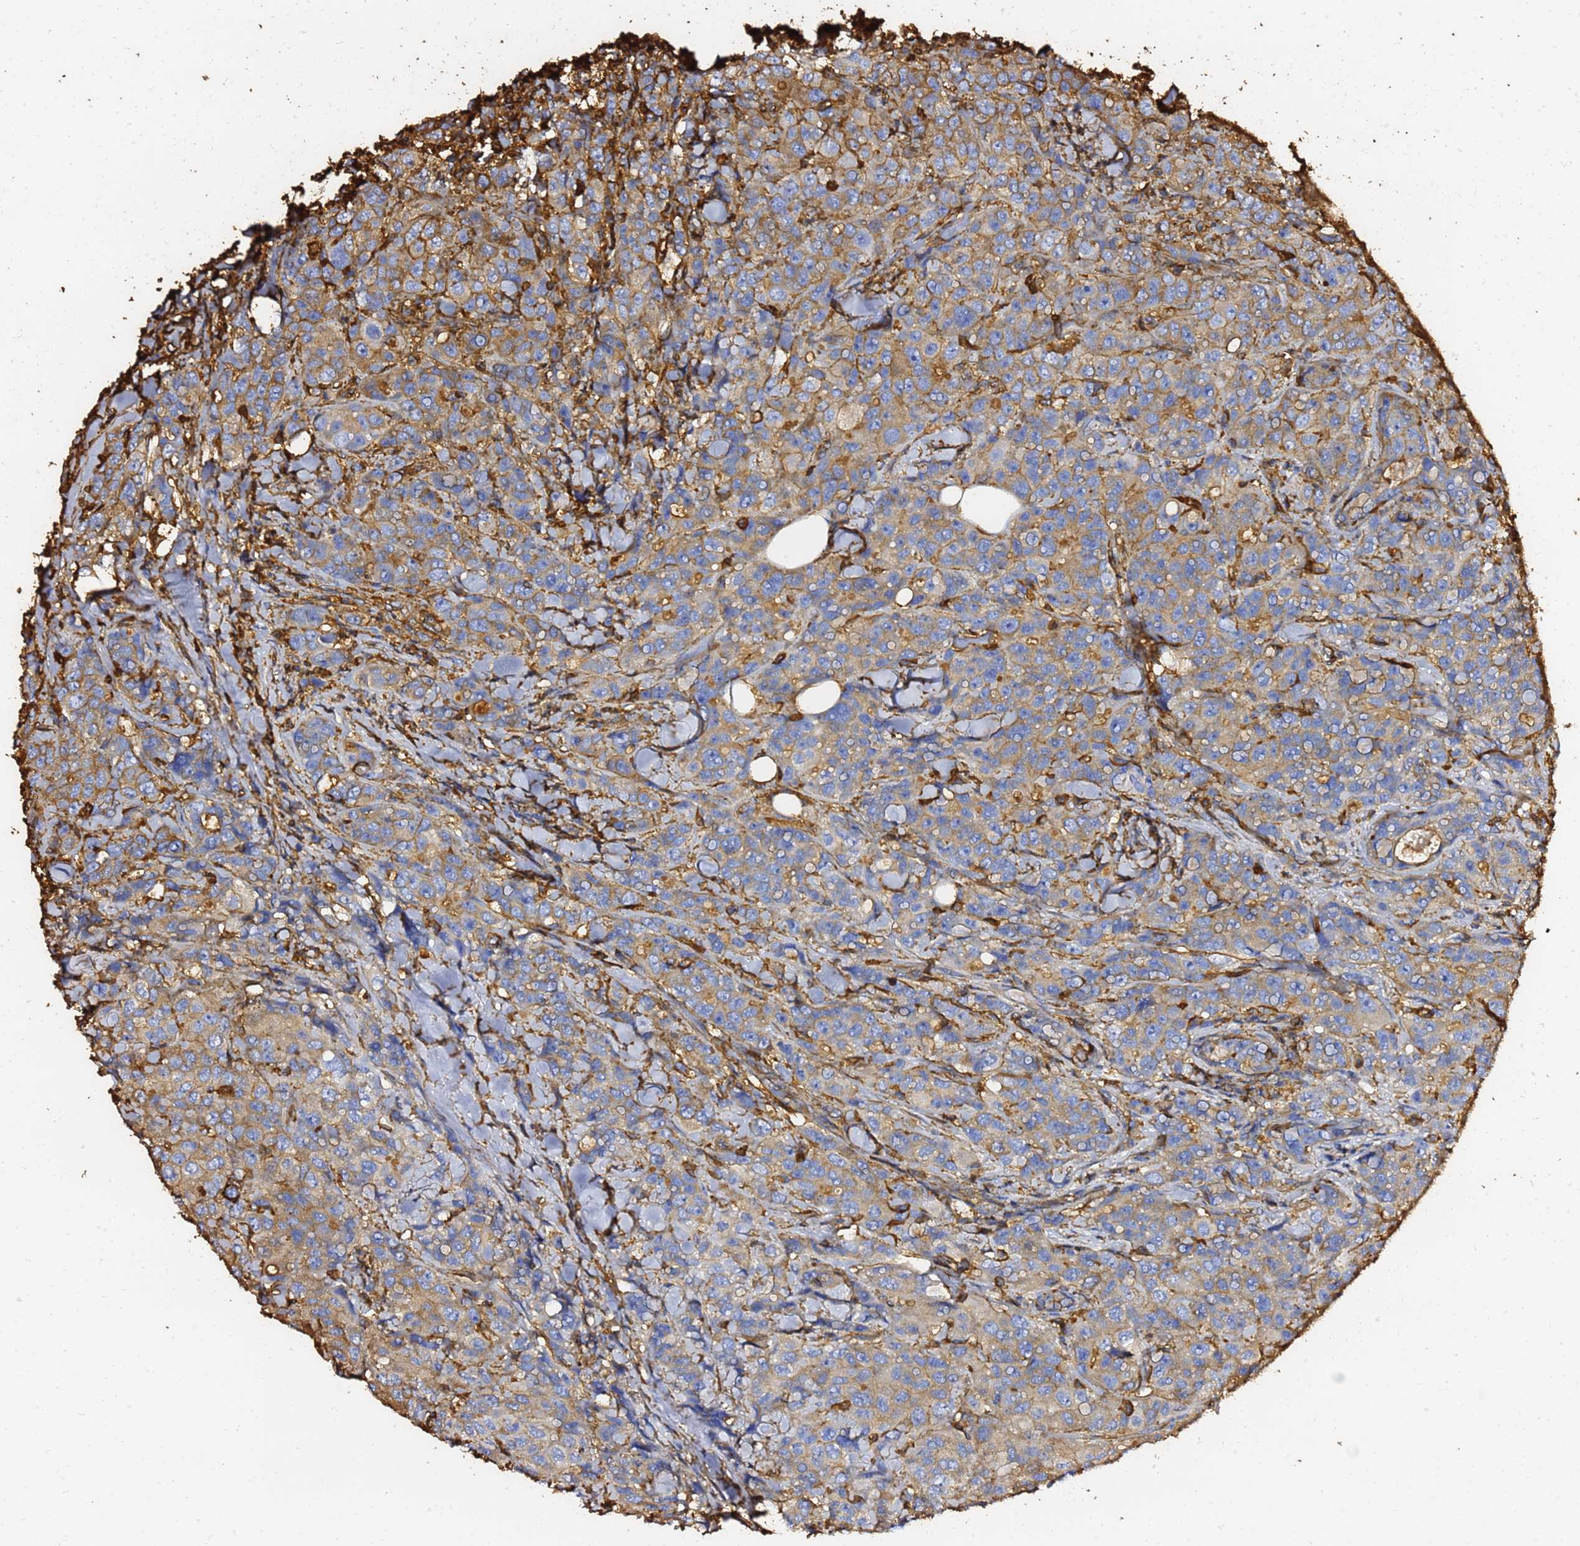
{"staining": {"intensity": "moderate", "quantity": "25%-75%", "location": "cytoplasmic/membranous"}, "tissue": "breast cancer", "cell_type": "Tumor cells", "image_type": "cancer", "snomed": [{"axis": "morphology", "description": "Duct carcinoma"}, {"axis": "topography", "description": "Breast"}], "caption": "Immunohistochemical staining of human infiltrating ductal carcinoma (breast) displays medium levels of moderate cytoplasmic/membranous protein expression in approximately 25%-75% of tumor cells.", "gene": "ACTB", "patient": {"sex": "female", "age": 43}}